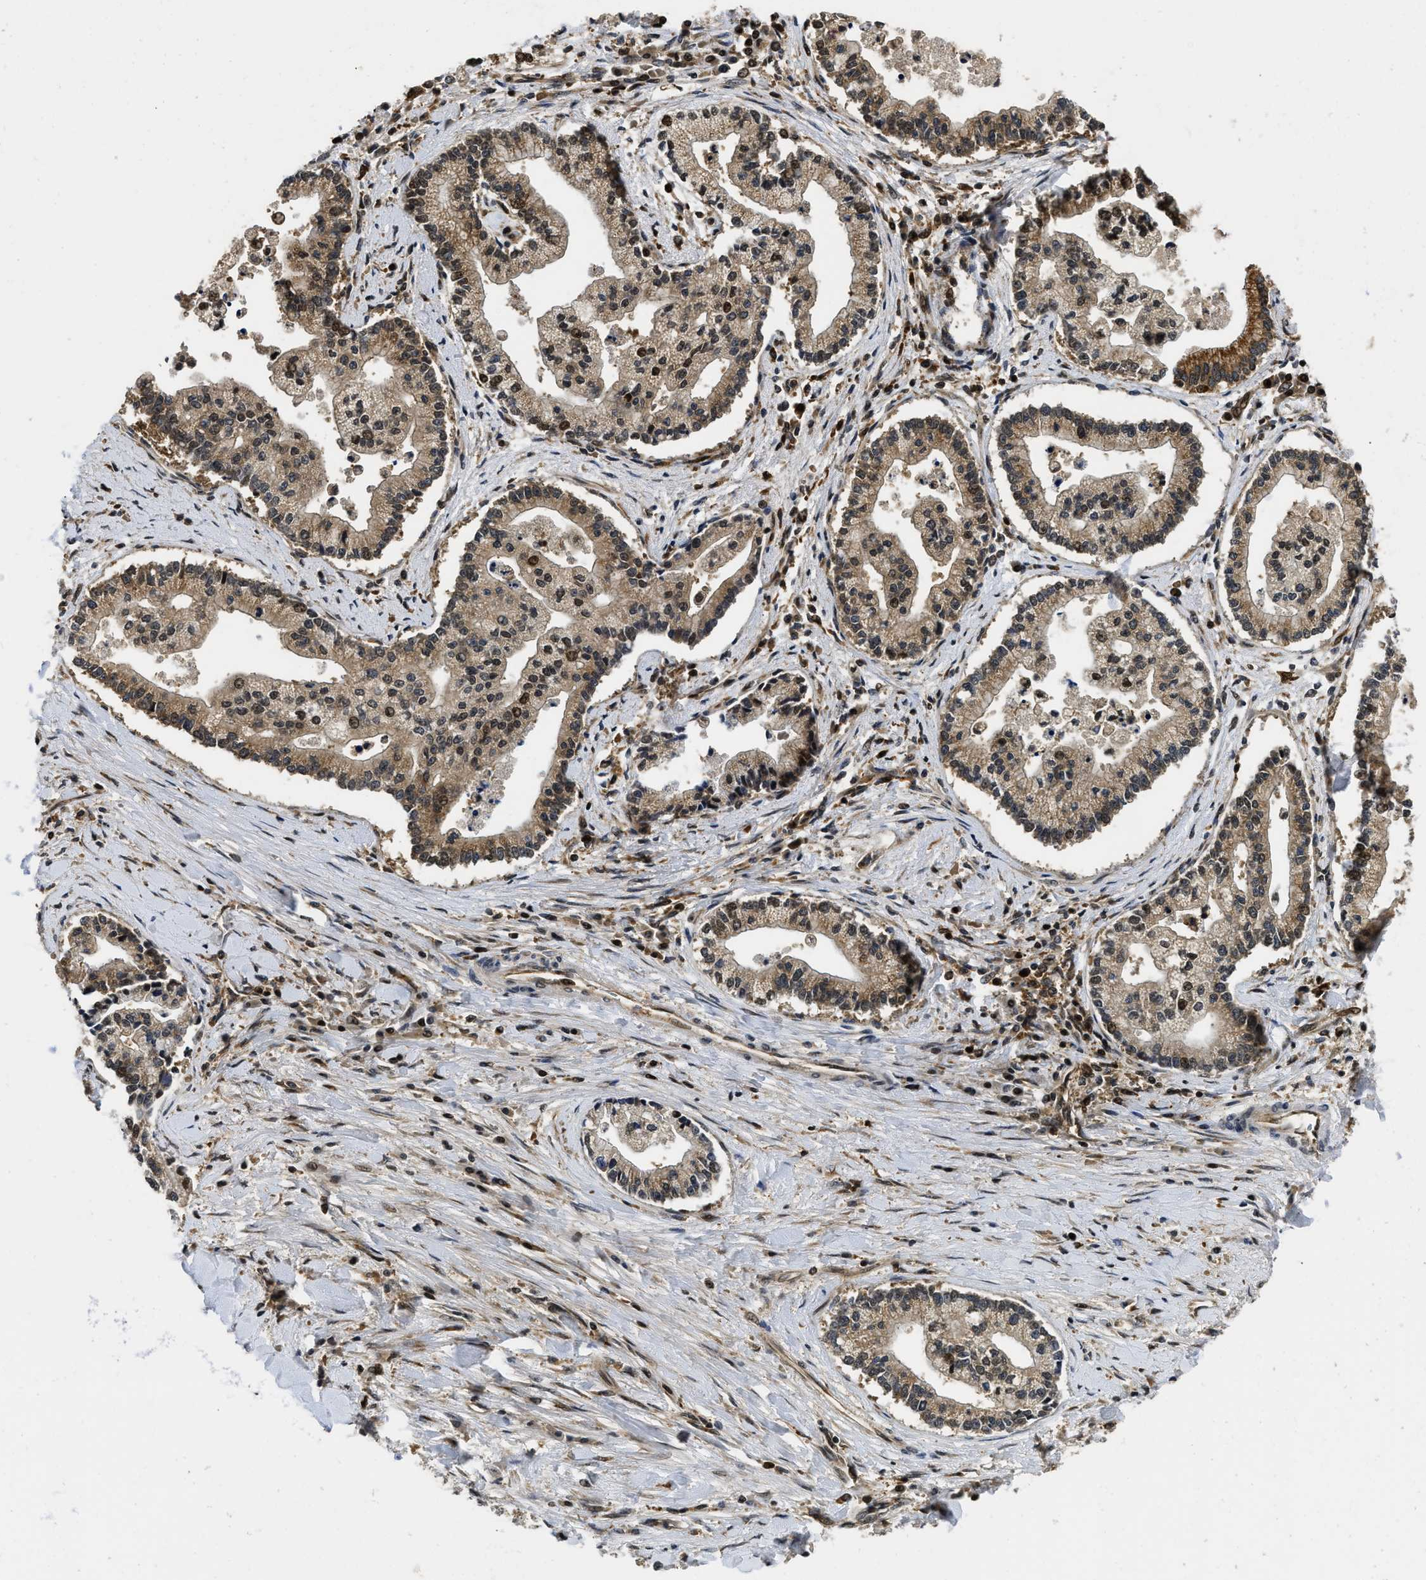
{"staining": {"intensity": "moderate", "quantity": ">75%", "location": "cytoplasmic/membranous,nuclear"}, "tissue": "liver cancer", "cell_type": "Tumor cells", "image_type": "cancer", "snomed": [{"axis": "morphology", "description": "Cholangiocarcinoma"}, {"axis": "topography", "description": "Liver"}], "caption": "Immunohistochemistry micrograph of human cholangiocarcinoma (liver) stained for a protein (brown), which exhibits medium levels of moderate cytoplasmic/membranous and nuclear expression in about >75% of tumor cells.", "gene": "ADSL", "patient": {"sex": "male", "age": 50}}